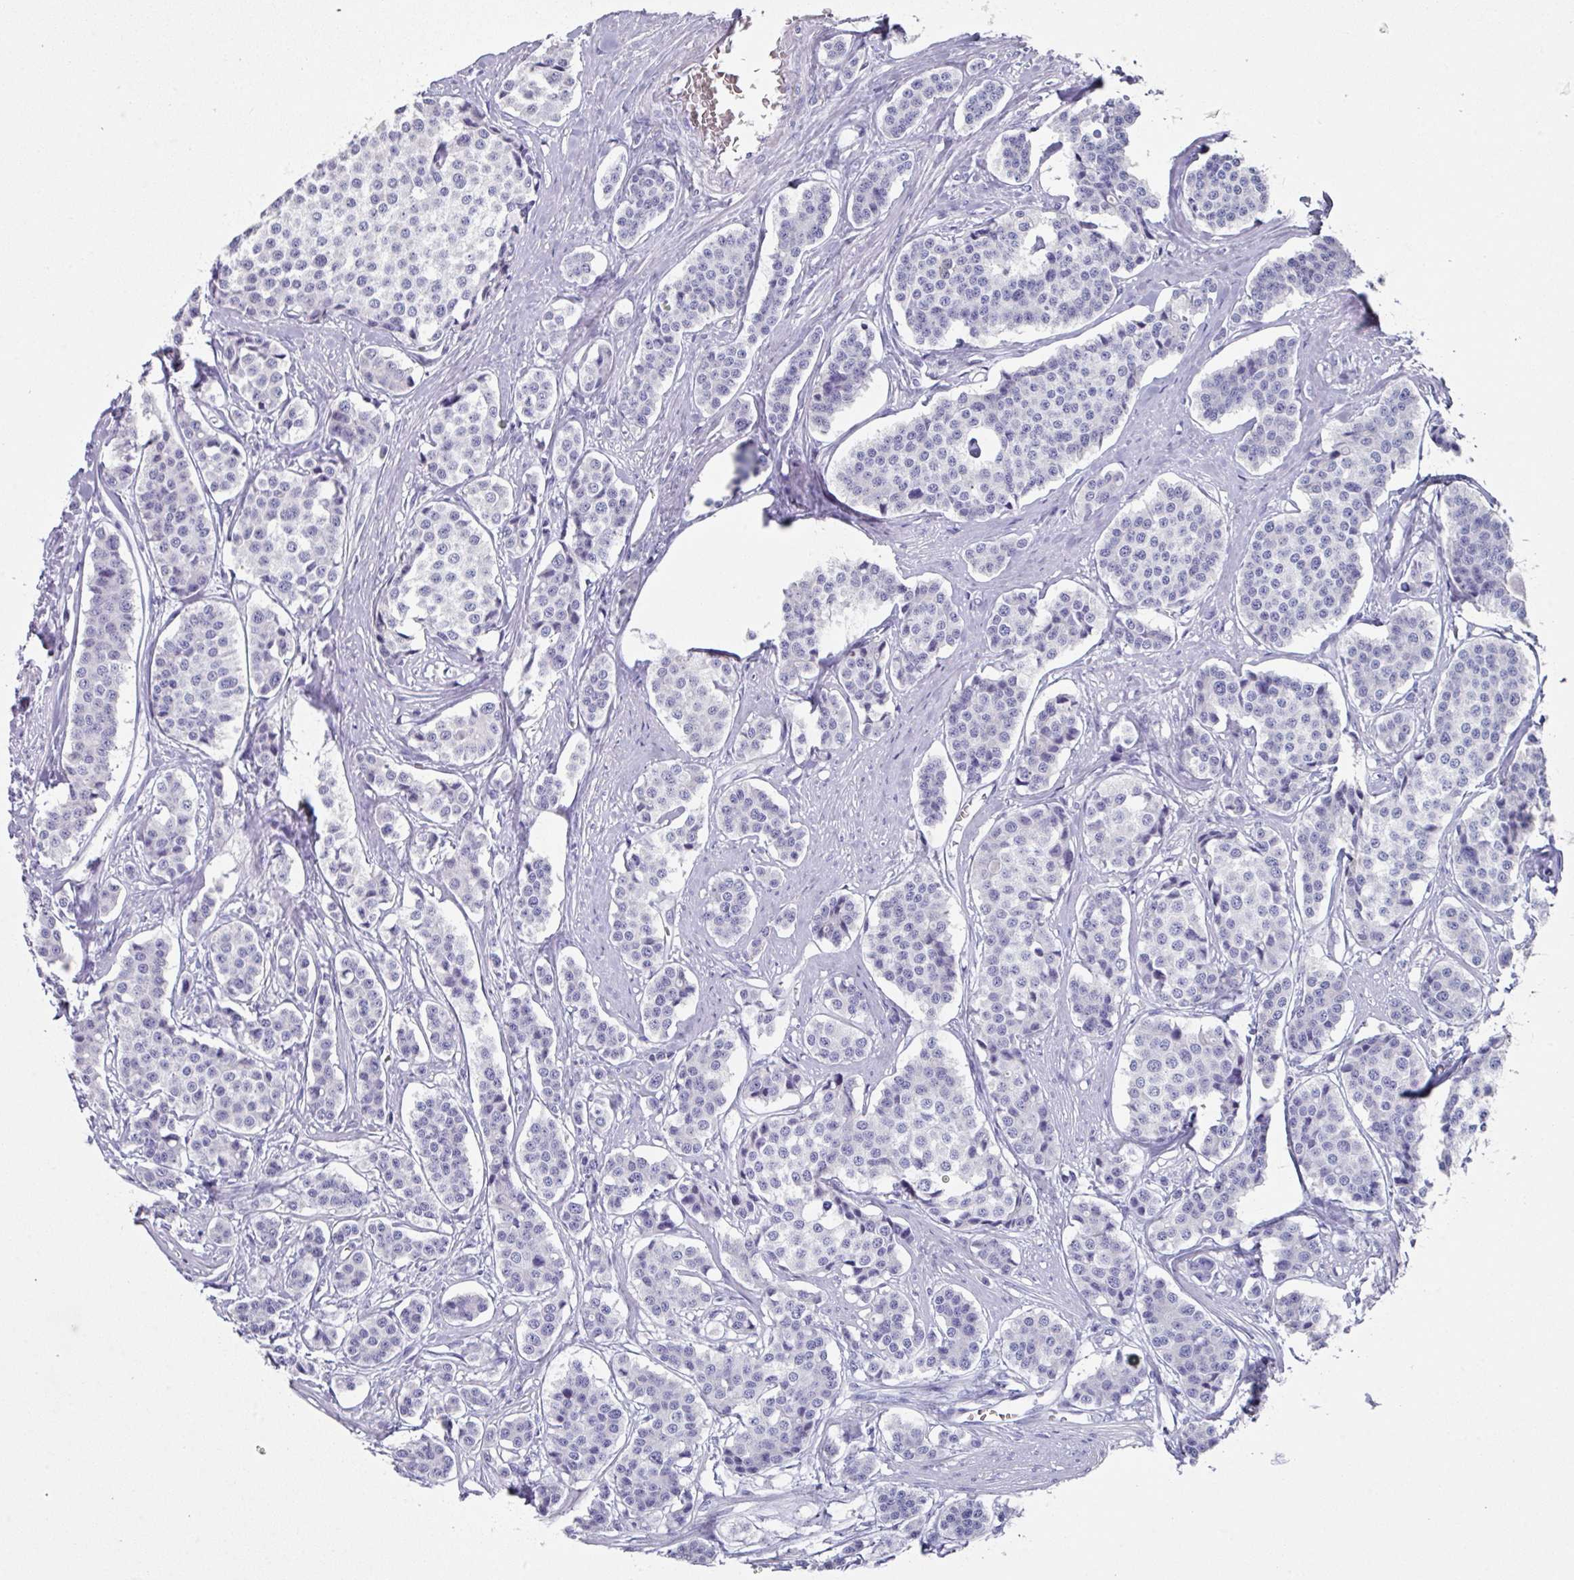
{"staining": {"intensity": "negative", "quantity": "none", "location": "none"}, "tissue": "carcinoid", "cell_type": "Tumor cells", "image_type": "cancer", "snomed": [{"axis": "morphology", "description": "Carcinoid, malignant, NOS"}, {"axis": "topography", "description": "Small intestine"}], "caption": "Tumor cells show no significant protein expression in carcinoid (malignant).", "gene": "DEFB115", "patient": {"sex": "male", "age": 60}}